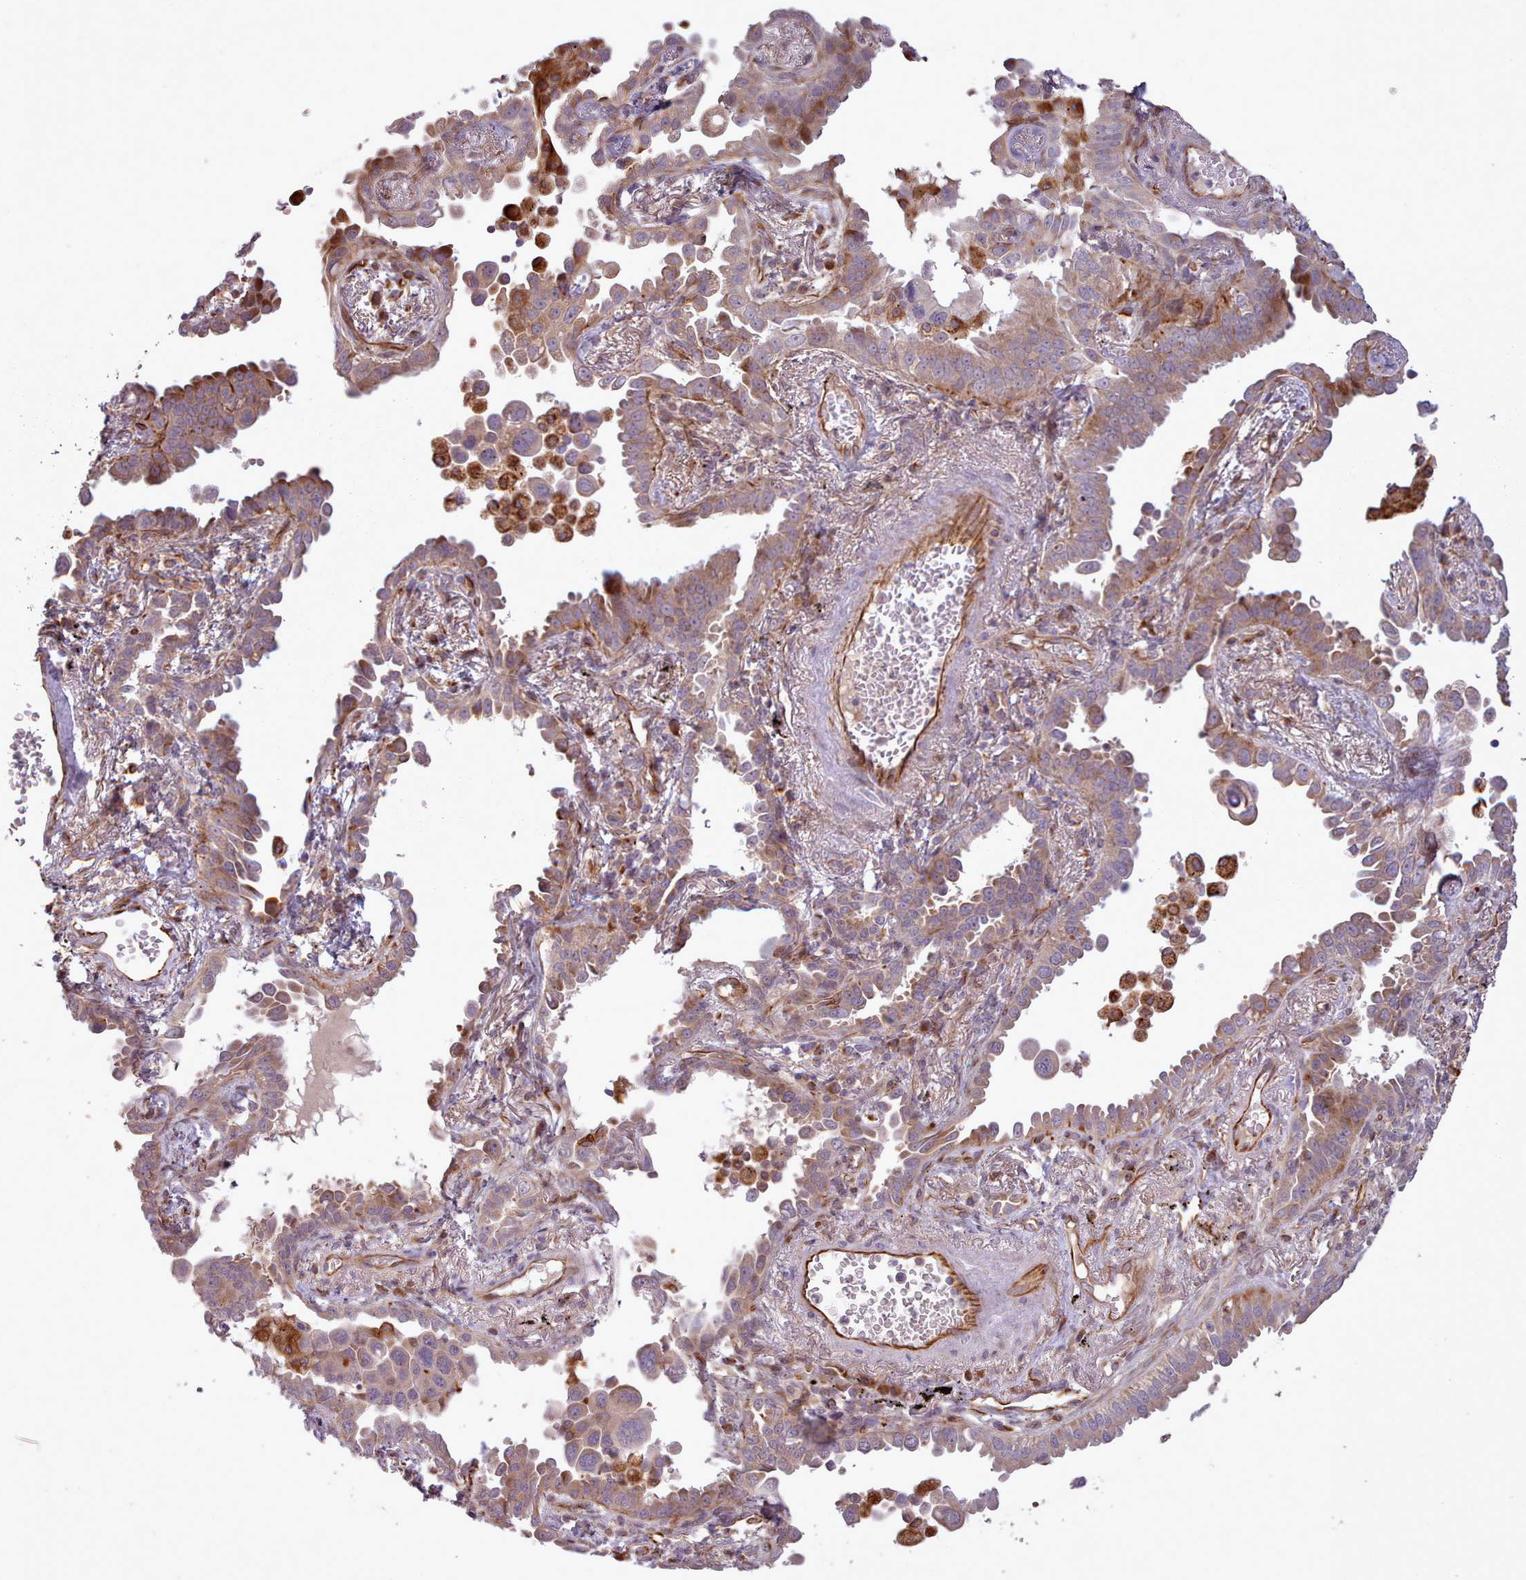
{"staining": {"intensity": "negative", "quantity": "none", "location": "none"}, "tissue": "lung cancer", "cell_type": "Tumor cells", "image_type": "cancer", "snomed": [{"axis": "morphology", "description": "Adenocarcinoma, NOS"}, {"axis": "topography", "description": "Lung"}], "caption": "An immunohistochemistry photomicrograph of adenocarcinoma (lung) is shown. There is no staining in tumor cells of adenocarcinoma (lung).", "gene": "GBGT1", "patient": {"sex": "male", "age": 67}}